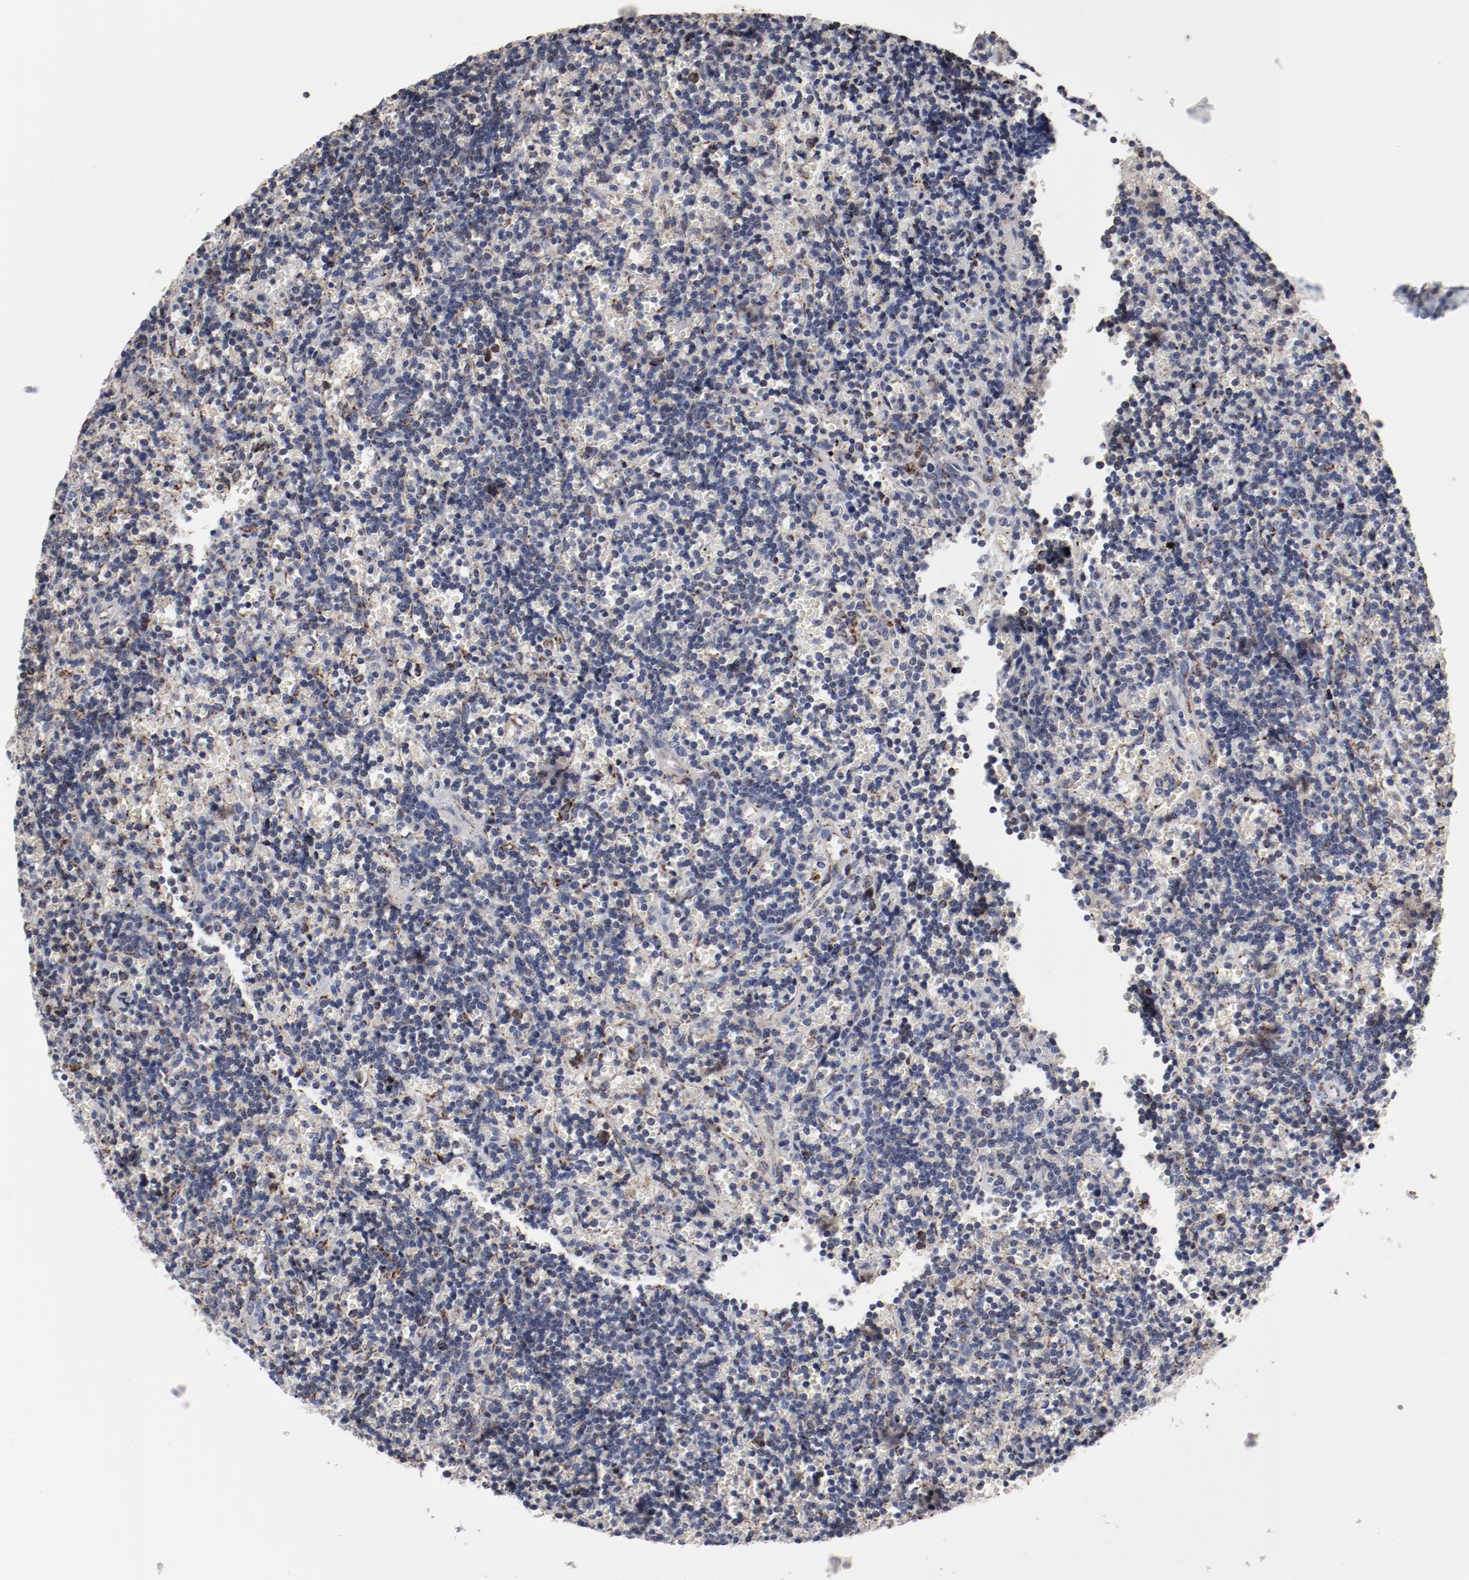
{"staining": {"intensity": "moderate", "quantity": "25%-75%", "location": "cytoplasmic/membranous"}, "tissue": "lymphoma", "cell_type": "Tumor cells", "image_type": "cancer", "snomed": [{"axis": "morphology", "description": "Malignant lymphoma, non-Hodgkin's type, Low grade"}, {"axis": "topography", "description": "Spleen"}], "caption": "DAB immunohistochemical staining of low-grade malignant lymphoma, non-Hodgkin's type shows moderate cytoplasmic/membranous protein expression in about 25%-75% of tumor cells.", "gene": "NDUFV2", "patient": {"sex": "male", "age": 60}}